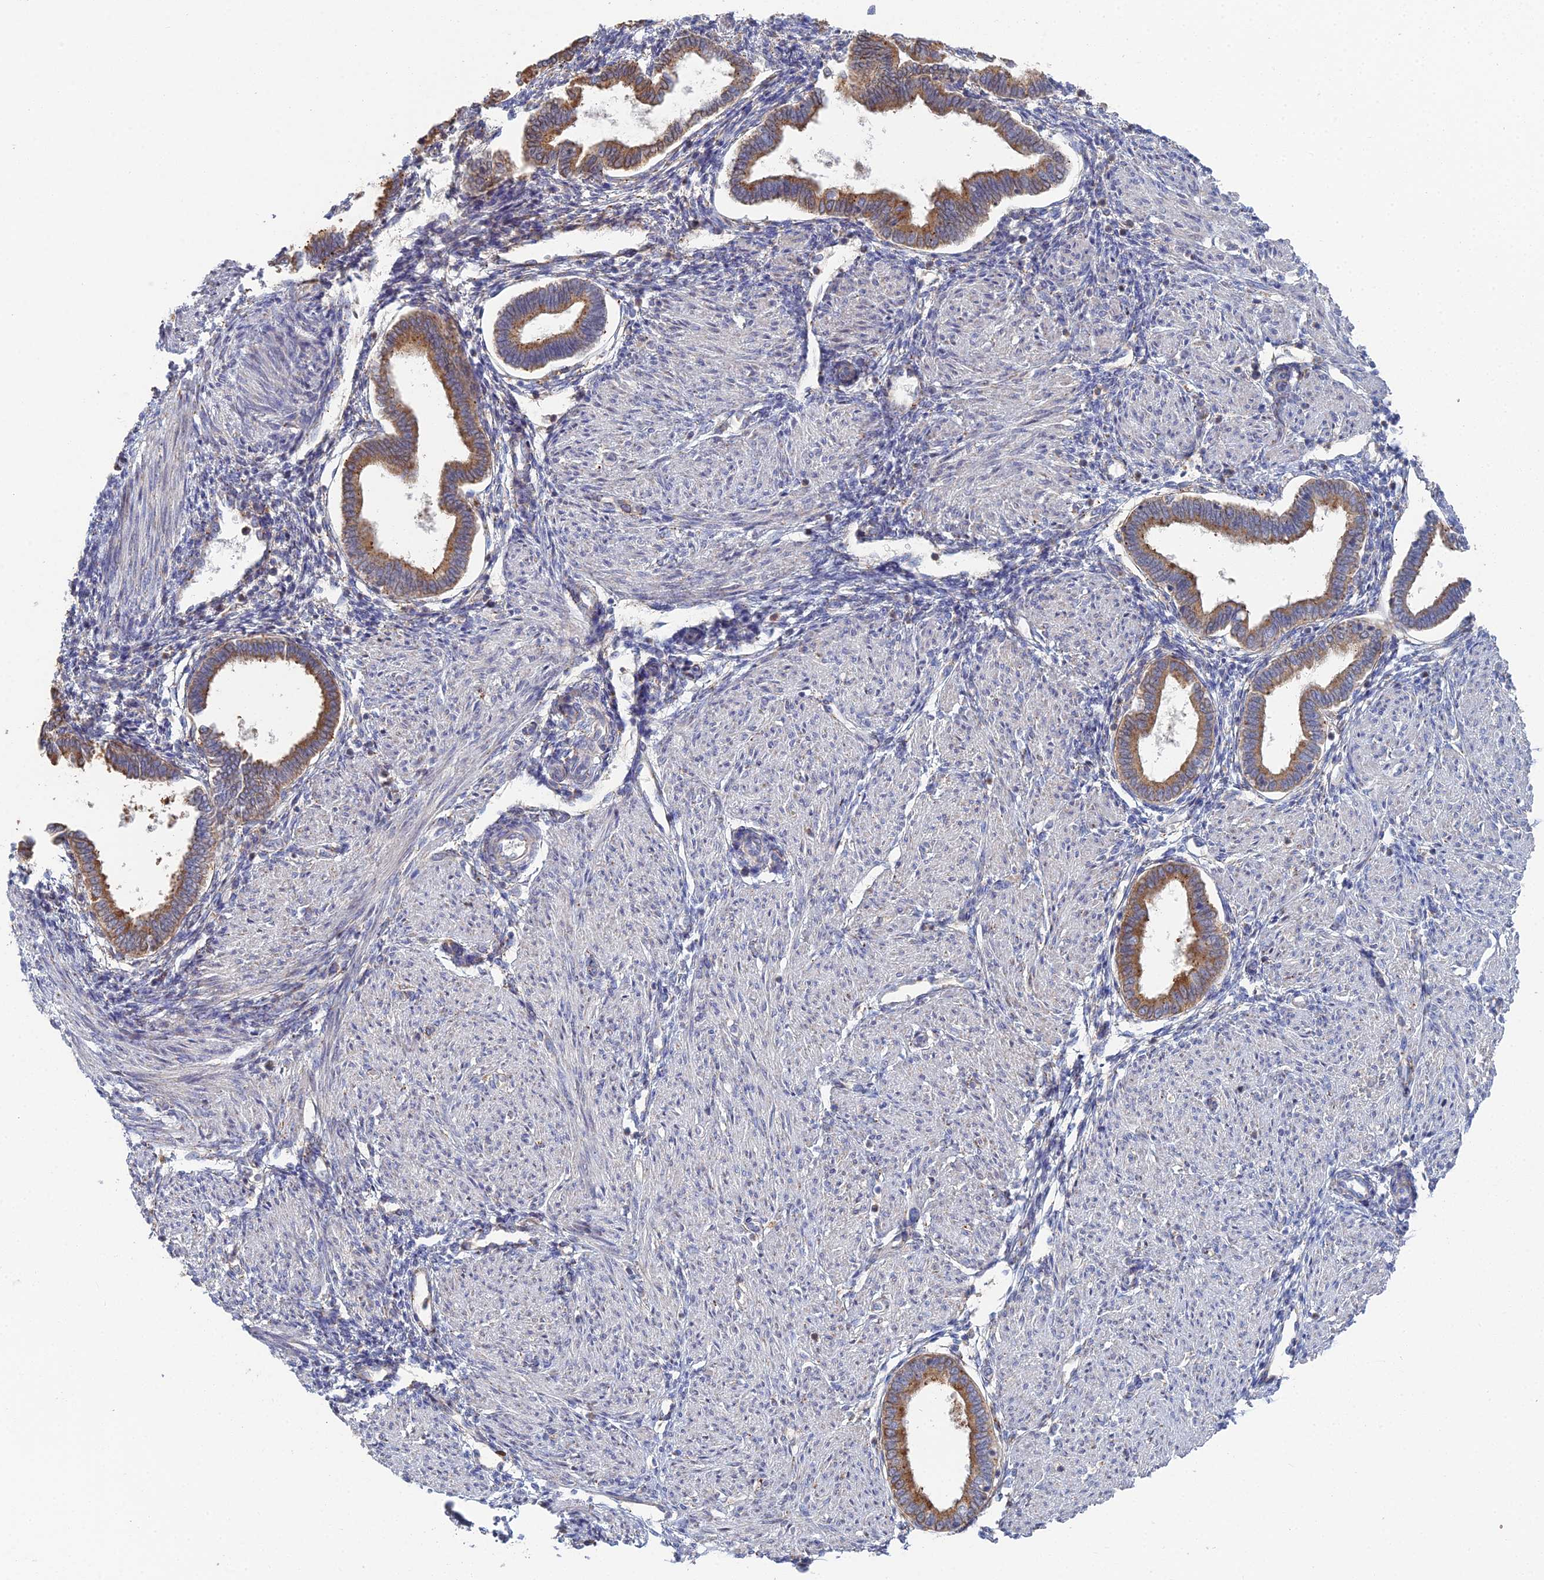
{"staining": {"intensity": "negative", "quantity": "none", "location": "none"}, "tissue": "endometrium", "cell_type": "Cells in endometrial stroma", "image_type": "normal", "snomed": [{"axis": "morphology", "description": "Normal tissue, NOS"}, {"axis": "topography", "description": "Endometrium"}], "caption": "The micrograph shows no significant expression in cells in endometrial stroma of endometrium. The staining is performed using DAB brown chromogen with nuclei counter-stained in using hematoxylin.", "gene": "TRAPPC6A", "patient": {"sex": "female", "age": 53}}